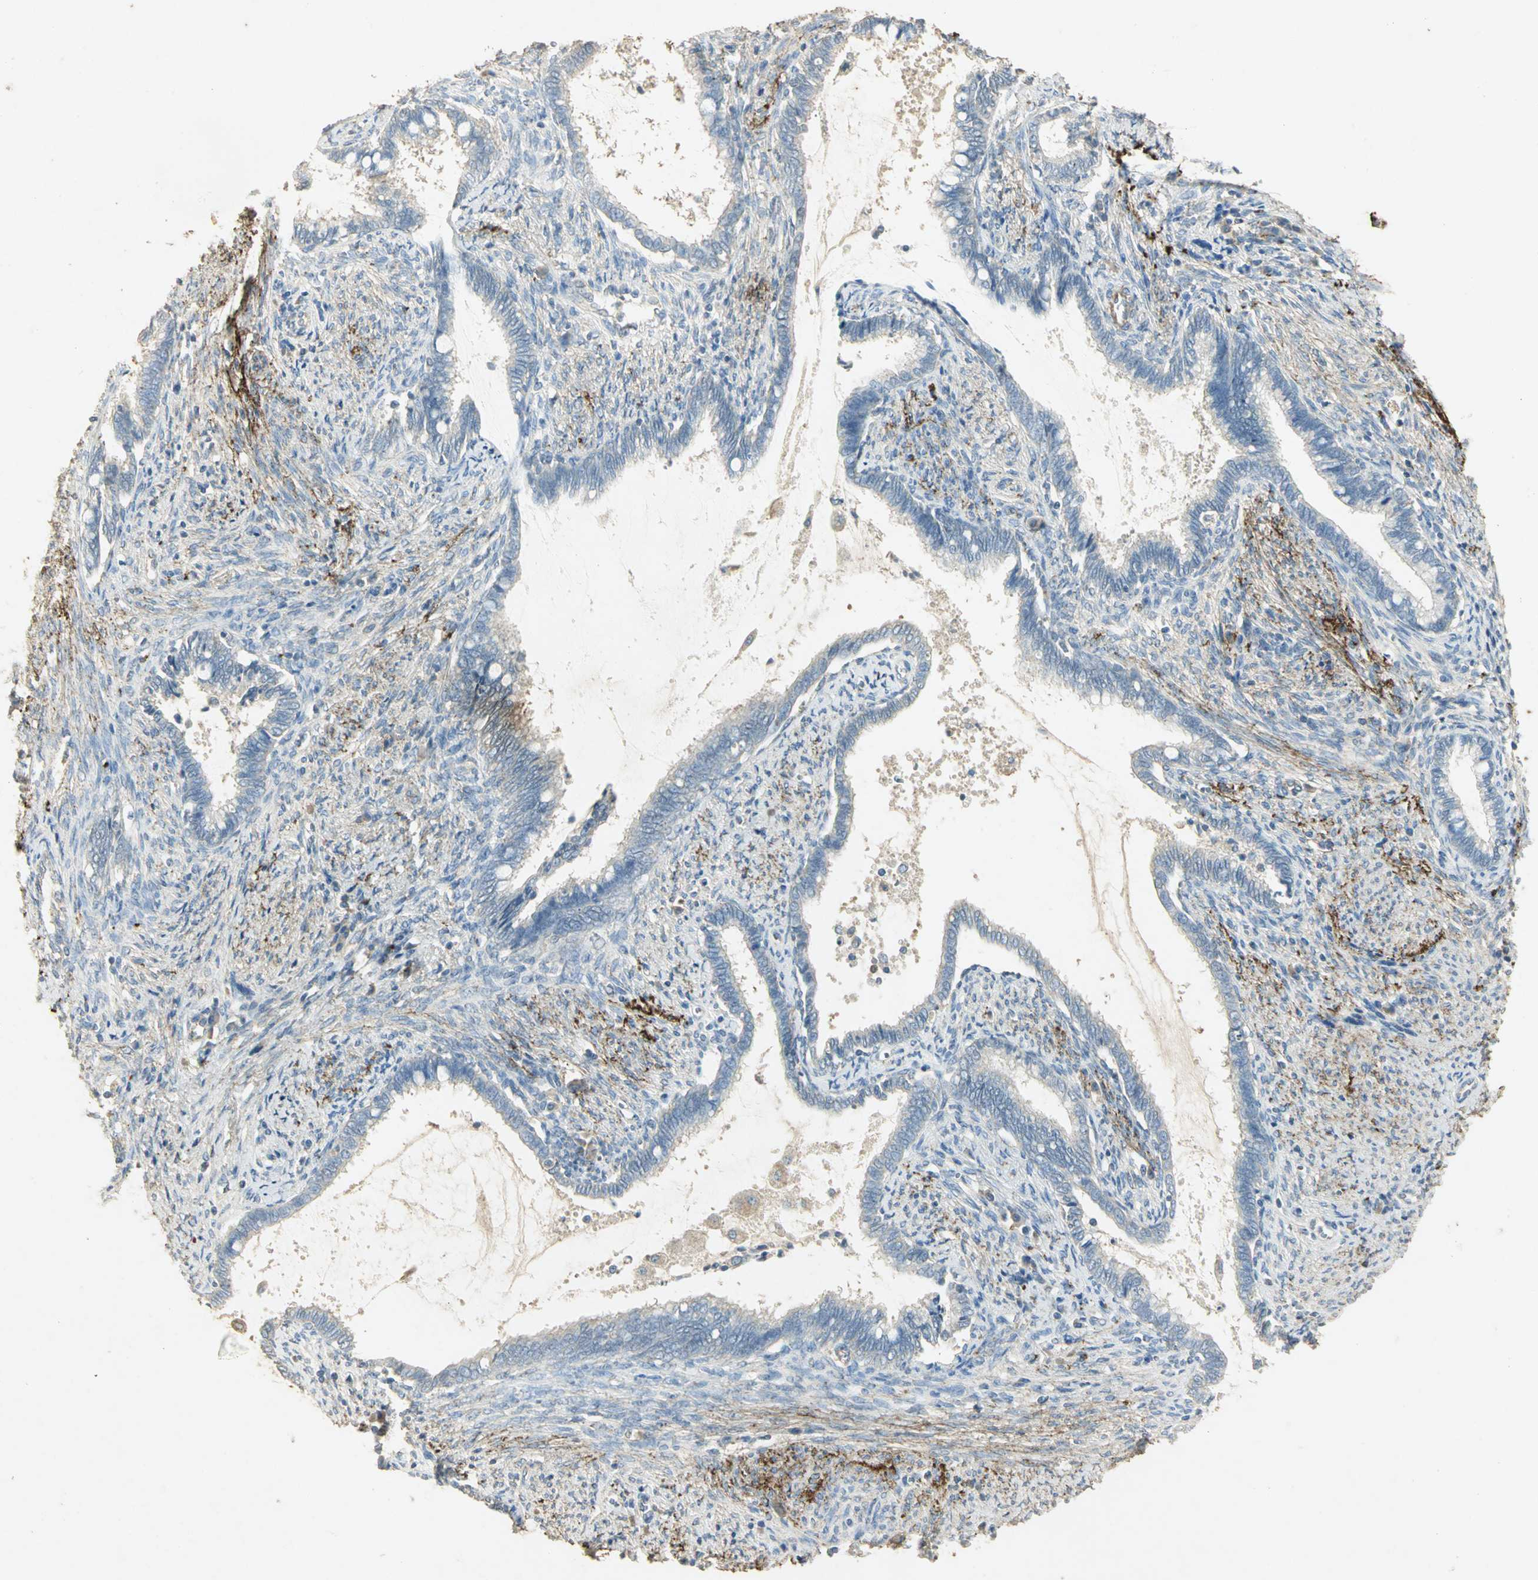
{"staining": {"intensity": "negative", "quantity": "none", "location": "none"}, "tissue": "cervical cancer", "cell_type": "Tumor cells", "image_type": "cancer", "snomed": [{"axis": "morphology", "description": "Adenocarcinoma, NOS"}, {"axis": "topography", "description": "Cervix"}], "caption": "A photomicrograph of human cervical adenocarcinoma is negative for staining in tumor cells.", "gene": "ASB9", "patient": {"sex": "female", "age": 44}}